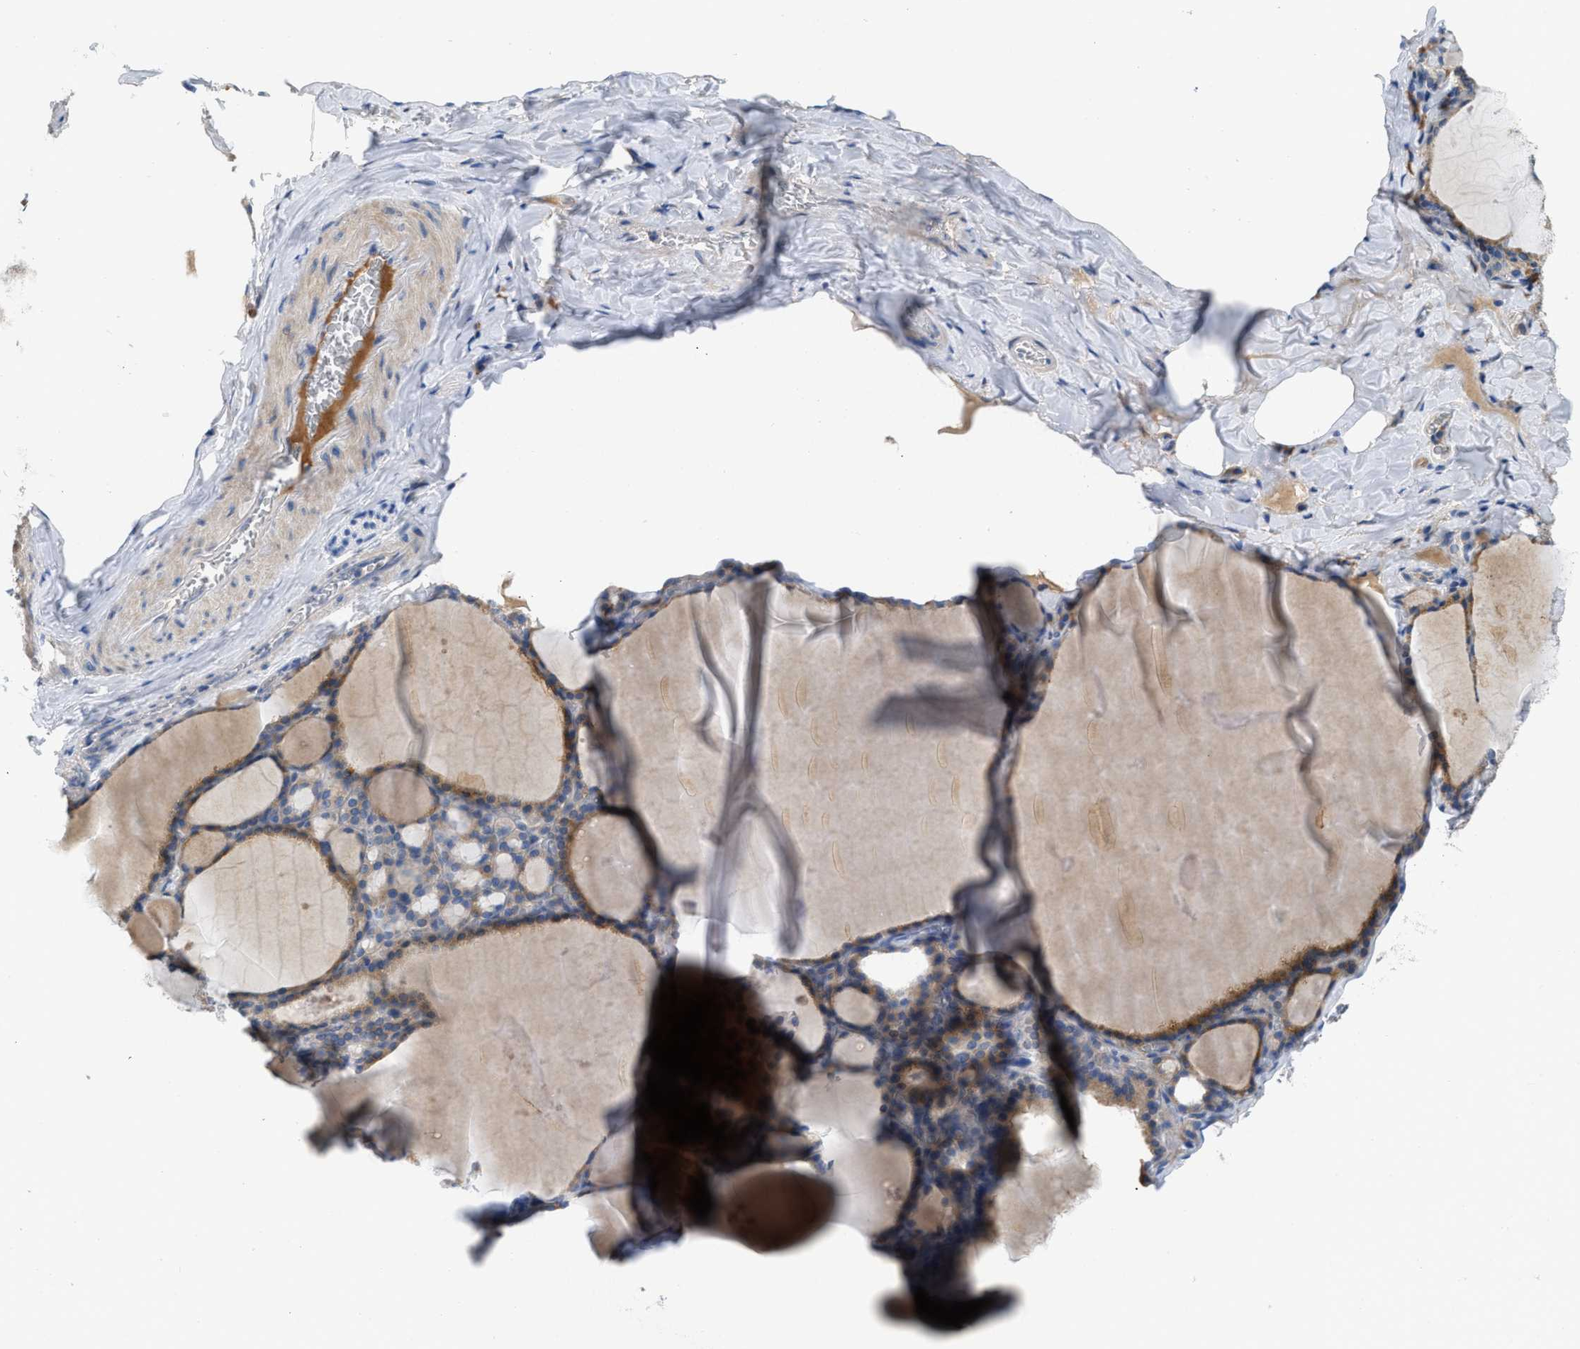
{"staining": {"intensity": "moderate", "quantity": ">75%", "location": "cytoplasmic/membranous"}, "tissue": "thyroid gland", "cell_type": "Glandular cells", "image_type": "normal", "snomed": [{"axis": "morphology", "description": "Normal tissue, NOS"}, {"axis": "topography", "description": "Thyroid gland"}], "caption": "Thyroid gland stained with IHC displays moderate cytoplasmic/membranous positivity in about >75% of glandular cells. (DAB (3,3'-diaminobenzidine) IHC with brightfield microscopy, high magnification).", "gene": "C1S", "patient": {"sex": "male", "age": 56}}